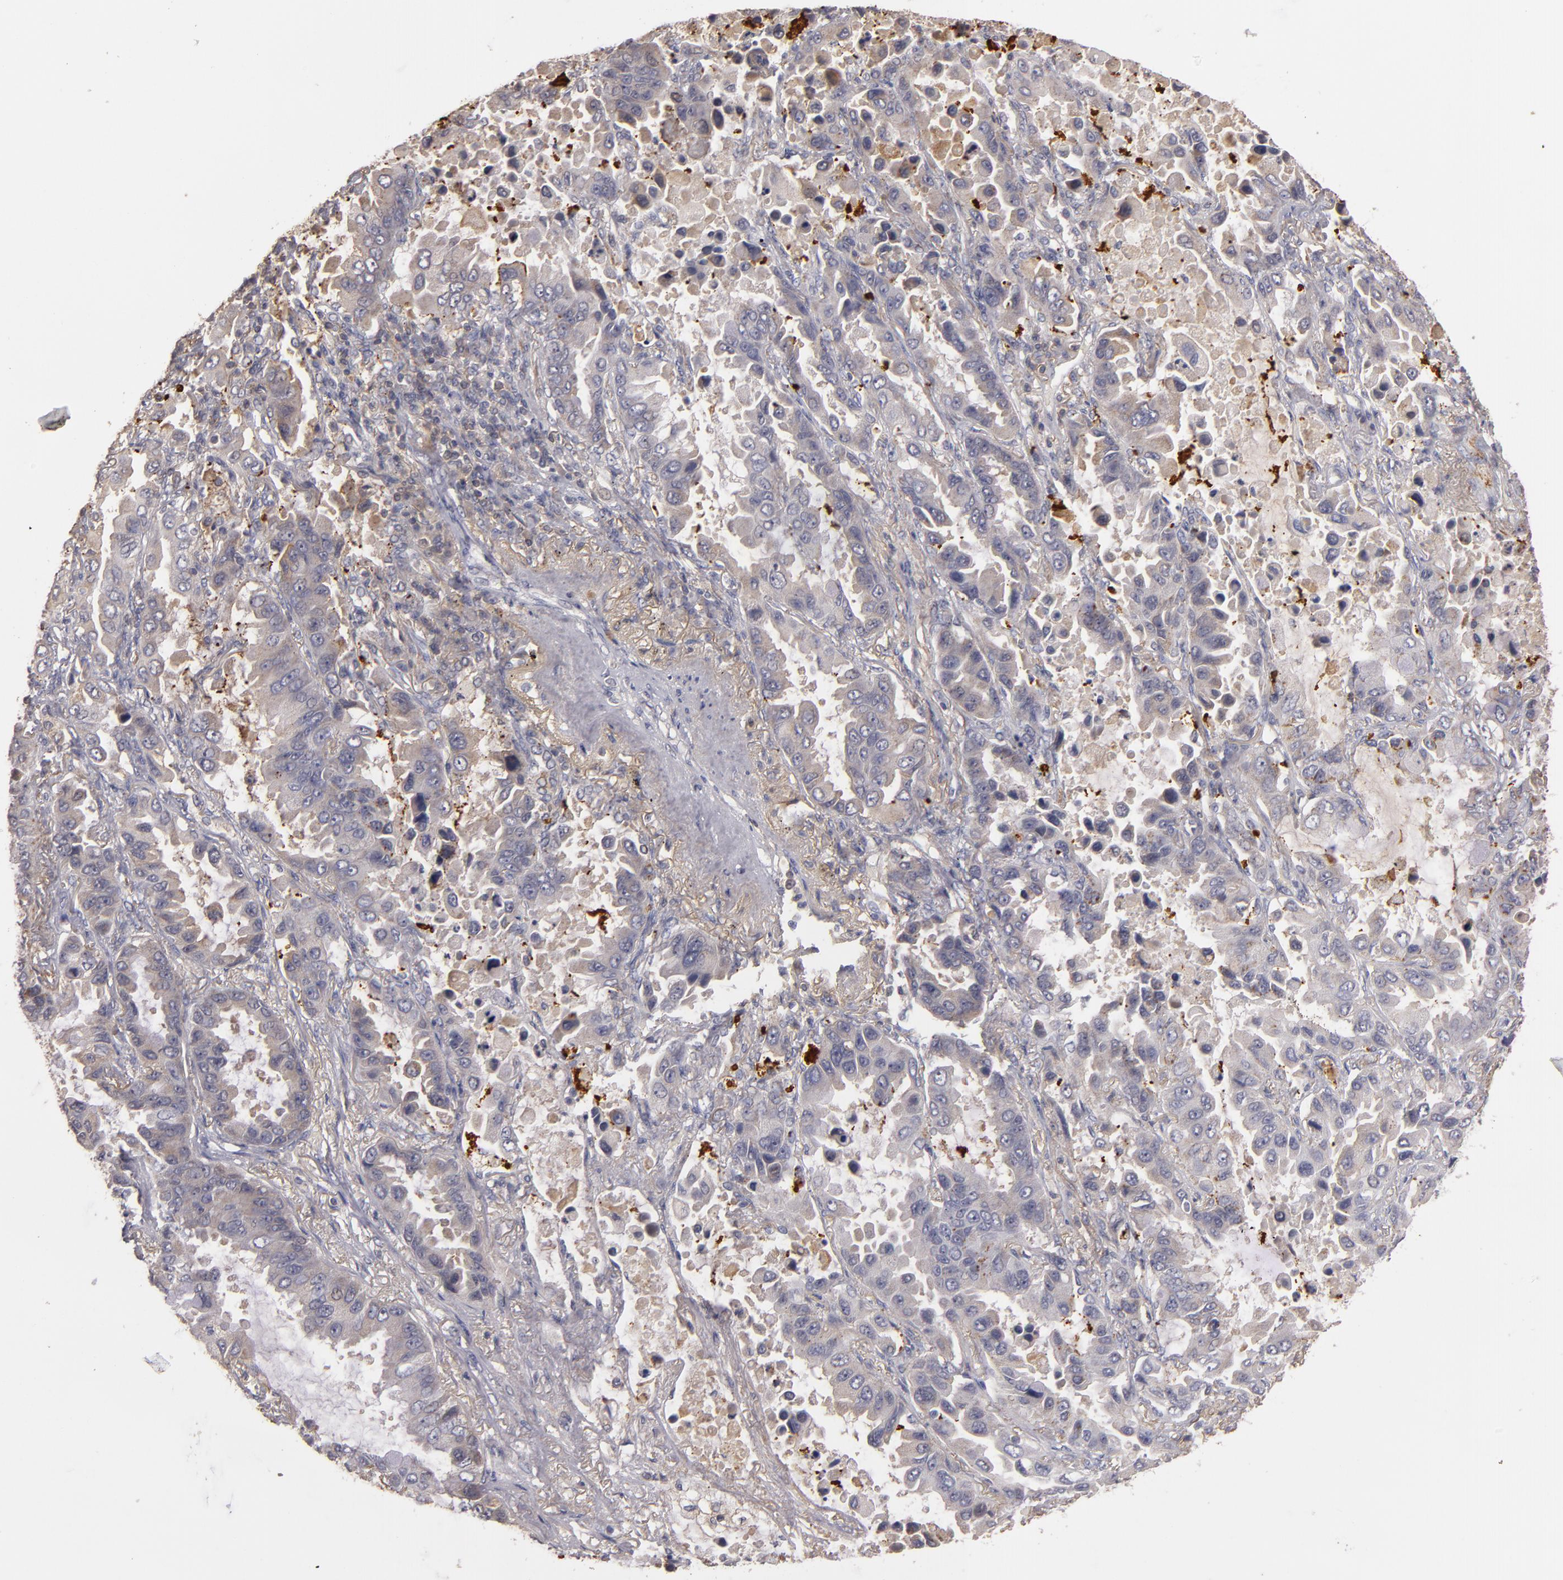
{"staining": {"intensity": "negative", "quantity": "none", "location": "none"}, "tissue": "lung cancer", "cell_type": "Tumor cells", "image_type": "cancer", "snomed": [{"axis": "morphology", "description": "Adenocarcinoma, NOS"}, {"axis": "topography", "description": "Lung"}], "caption": "Immunohistochemical staining of human adenocarcinoma (lung) exhibits no significant positivity in tumor cells.", "gene": "MBL2", "patient": {"sex": "male", "age": 64}}